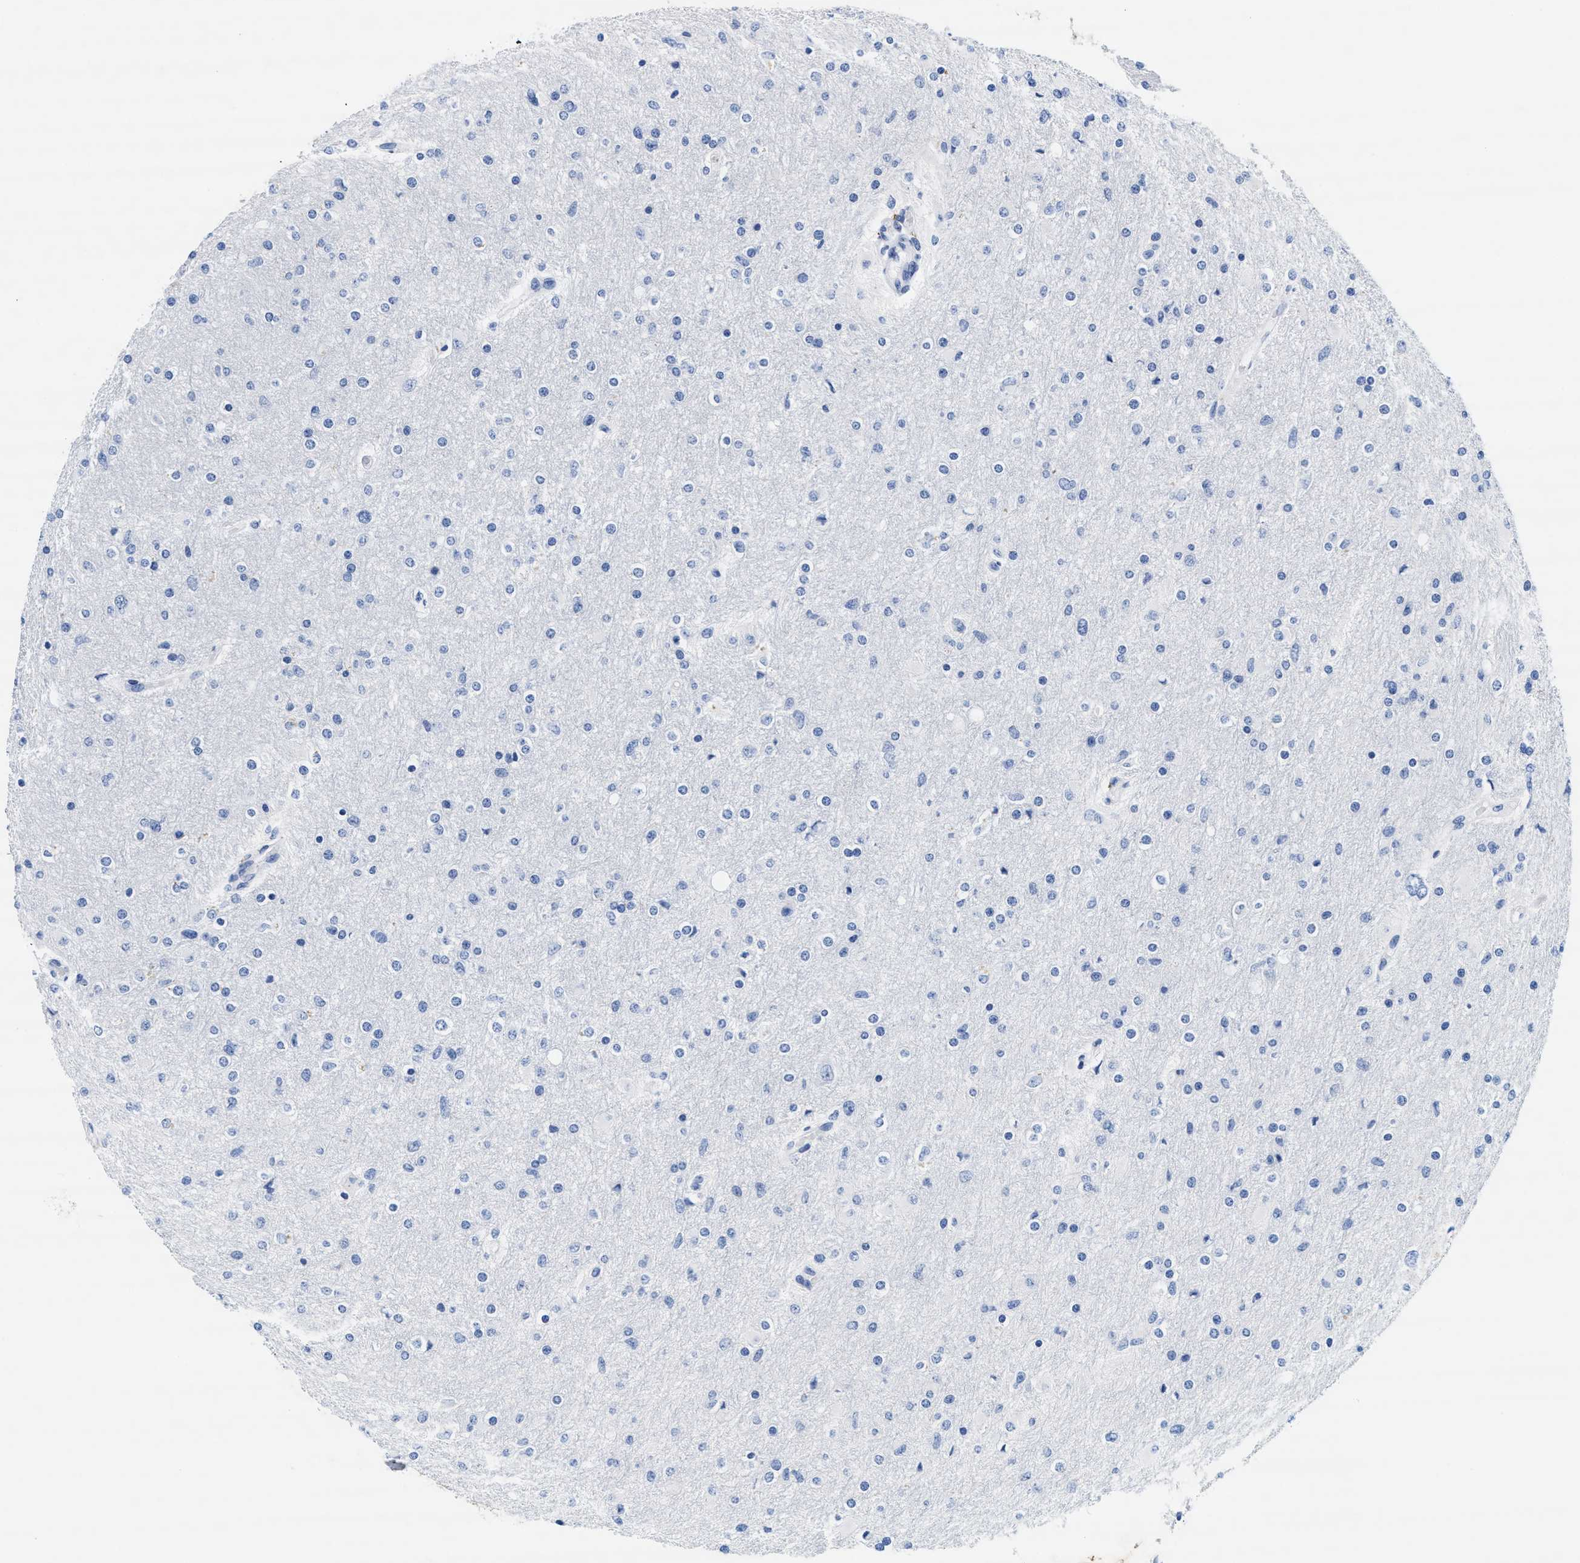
{"staining": {"intensity": "negative", "quantity": "none", "location": "none"}, "tissue": "glioma", "cell_type": "Tumor cells", "image_type": "cancer", "snomed": [{"axis": "morphology", "description": "Glioma, malignant, High grade"}, {"axis": "topography", "description": "Cerebral cortex"}], "caption": "Immunohistochemical staining of glioma demonstrates no significant expression in tumor cells. The staining was performed using DAB to visualize the protein expression in brown, while the nuclei were stained in blue with hematoxylin (Magnification: 20x).", "gene": "TTC3", "patient": {"sex": "female", "age": 36}}